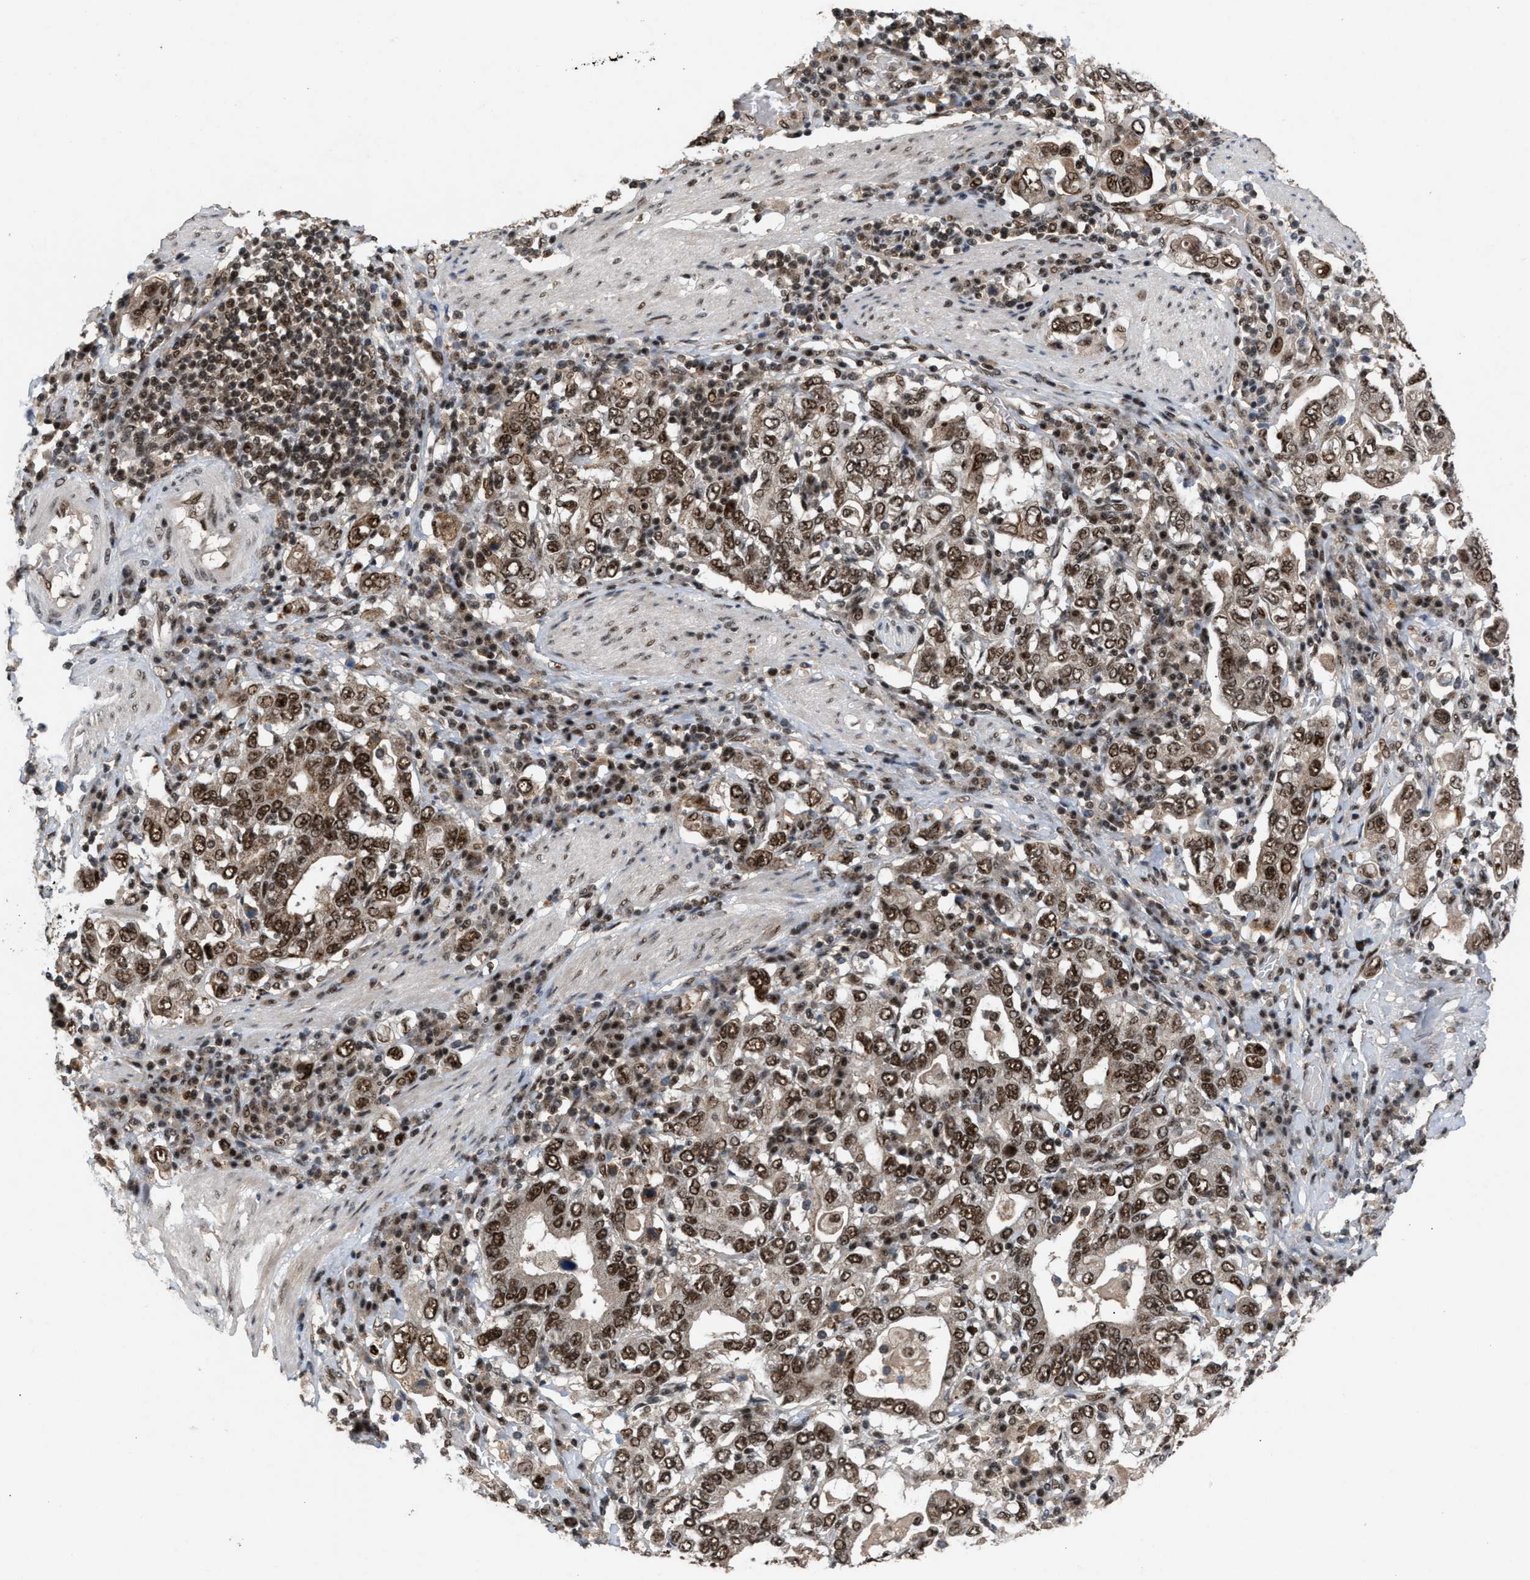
{"staining": {"intensity": "strong", "quantity": ">75%", "location": "cytoplasmic/membranous,nuclear"}, "tissue": "stomach cancer", "cell_type": "Tumor cells", "image_type": "cancer", "snomed": [{"axis": "morphology", "description": "Adenocarcinoma, NOS"}, {"axis": "topography", "description": "Stomach, upper"}], "caption": "An image showing strong cytoplasmic/membranous and nuclear staining in approximately >75% of tumor cells in stomach cancer (adenocarcinoma), as visualized by brown immunohistochemical staining.", "gene": "PRPF4", "patient": {"sex": "male", "age": 62}}